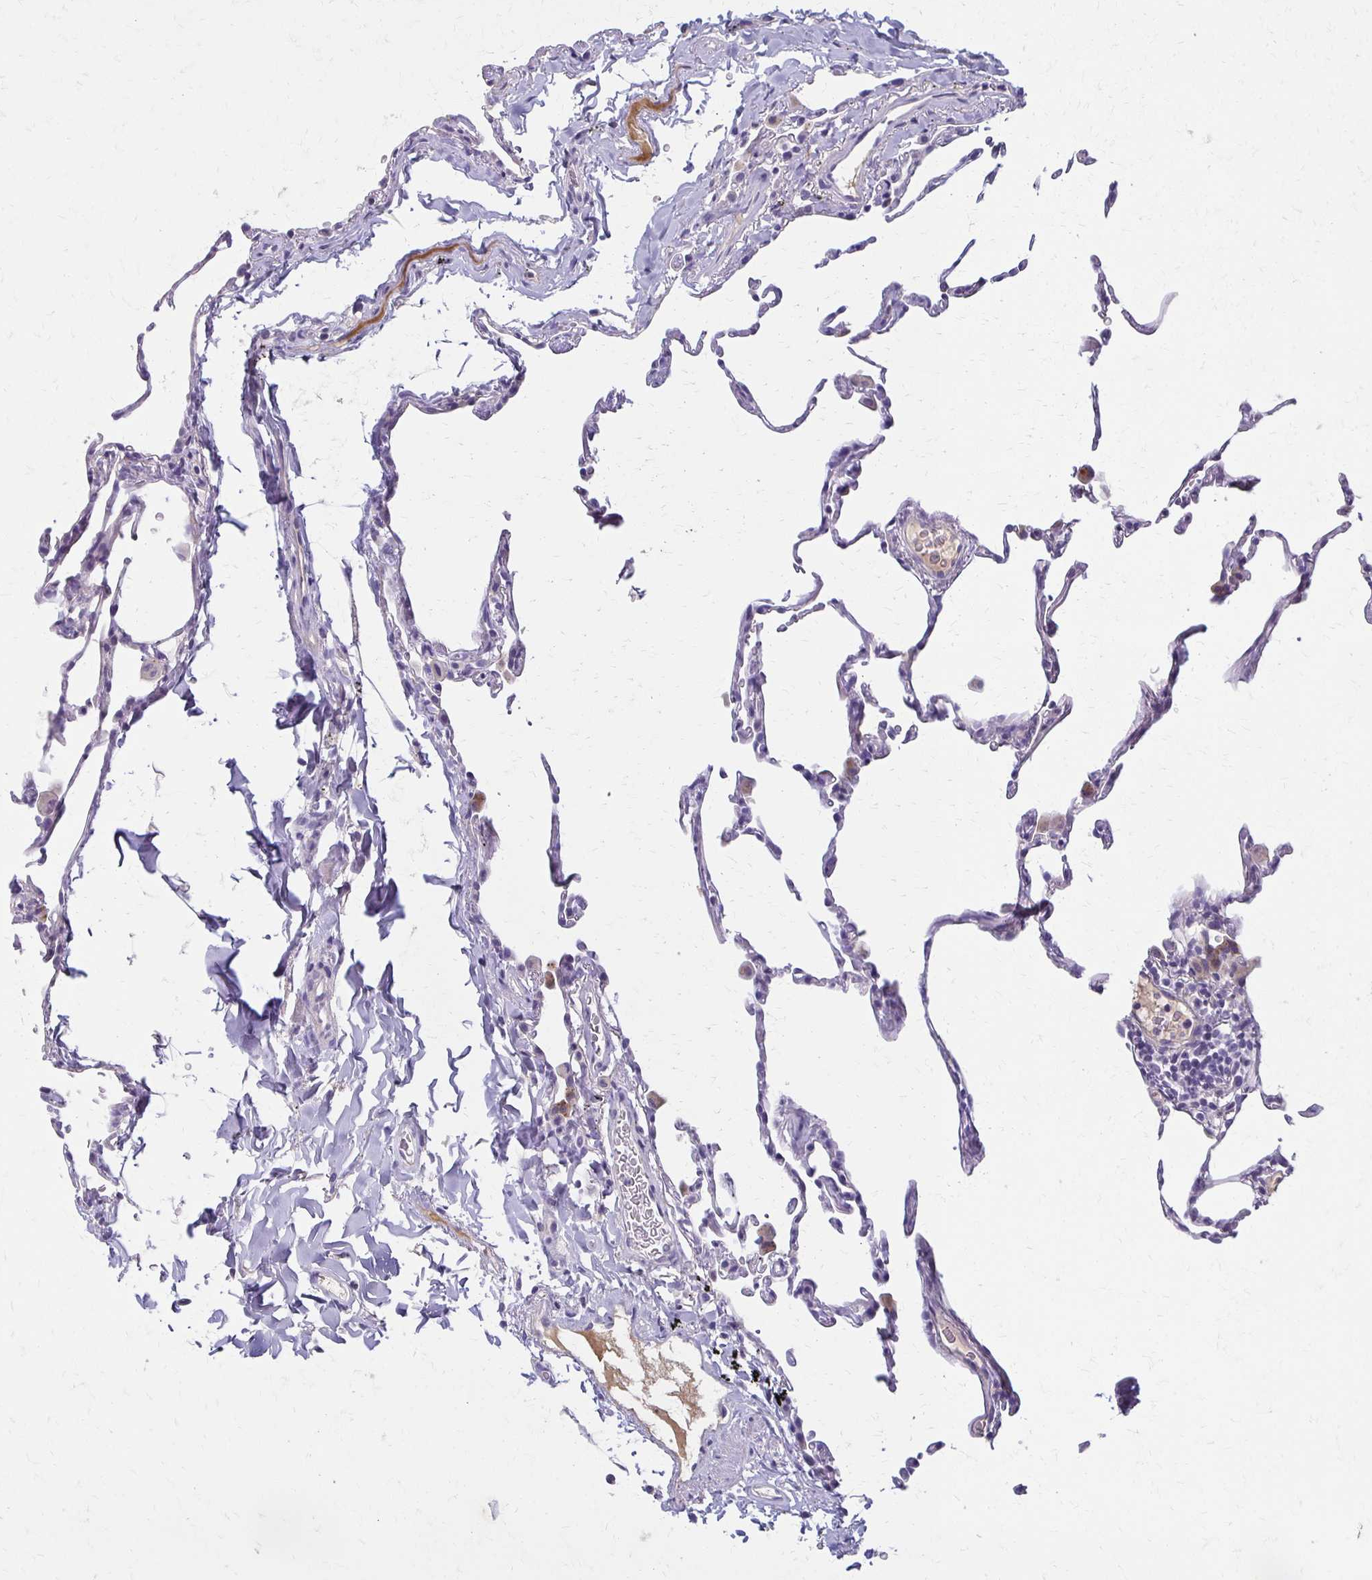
{"staining": {"intensity": "negative", "quantity": "none", "location": "none"}, "tissue": "lung", "cell_type": "Alveolar cells", "image_type": "normal", "snomed": [{"axis": "morphology", "description": "Normal tissue, NOS"}, {"axis": "topography", "description": "Lung"}], "caption": "This is a image of immunohistochemistry staining of unremarkable lung, which shows no staining in alveolar cells.", "gene": "BBS12", "patient": {"sex": "female", "age": 57}}